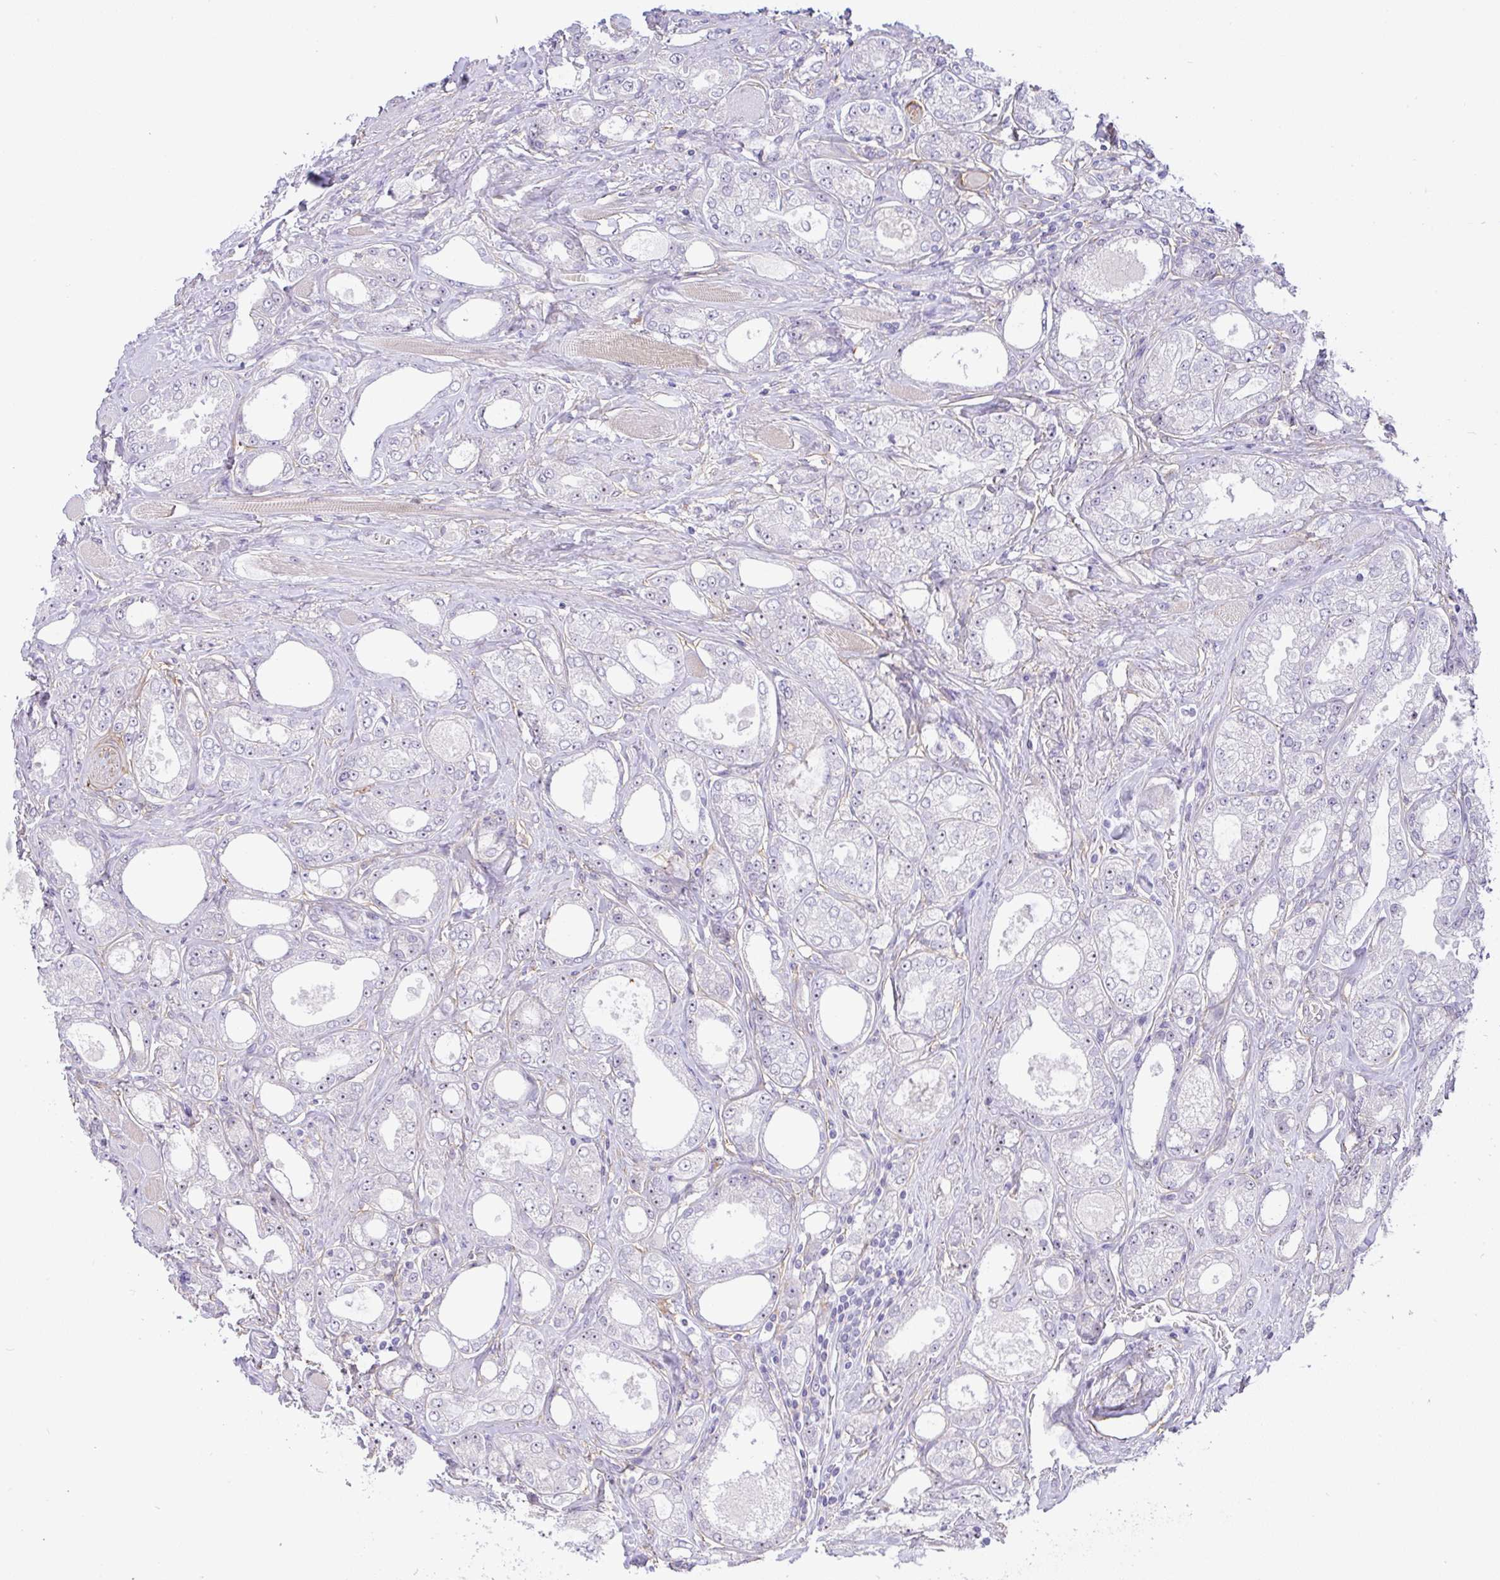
{"staining": {"intensity": "negative", "quantity": "none", "location": "none"}, "tissue": "prostate cancer", "cell_type": "Tumor cells", "image_type": "cancer", "snomed": [{"axis": "morphology", "description": "Adenocarcinoma, High grade"}, {"axis": "topography", "description": "Prostate"}], "caption": "Immunohistochemical staining of prostate high-grade adenocarcinoma exhibits no significant expression in tumor cells.", "gene": "MXRA8", "patient": {"sex": "male", "age": 68}}